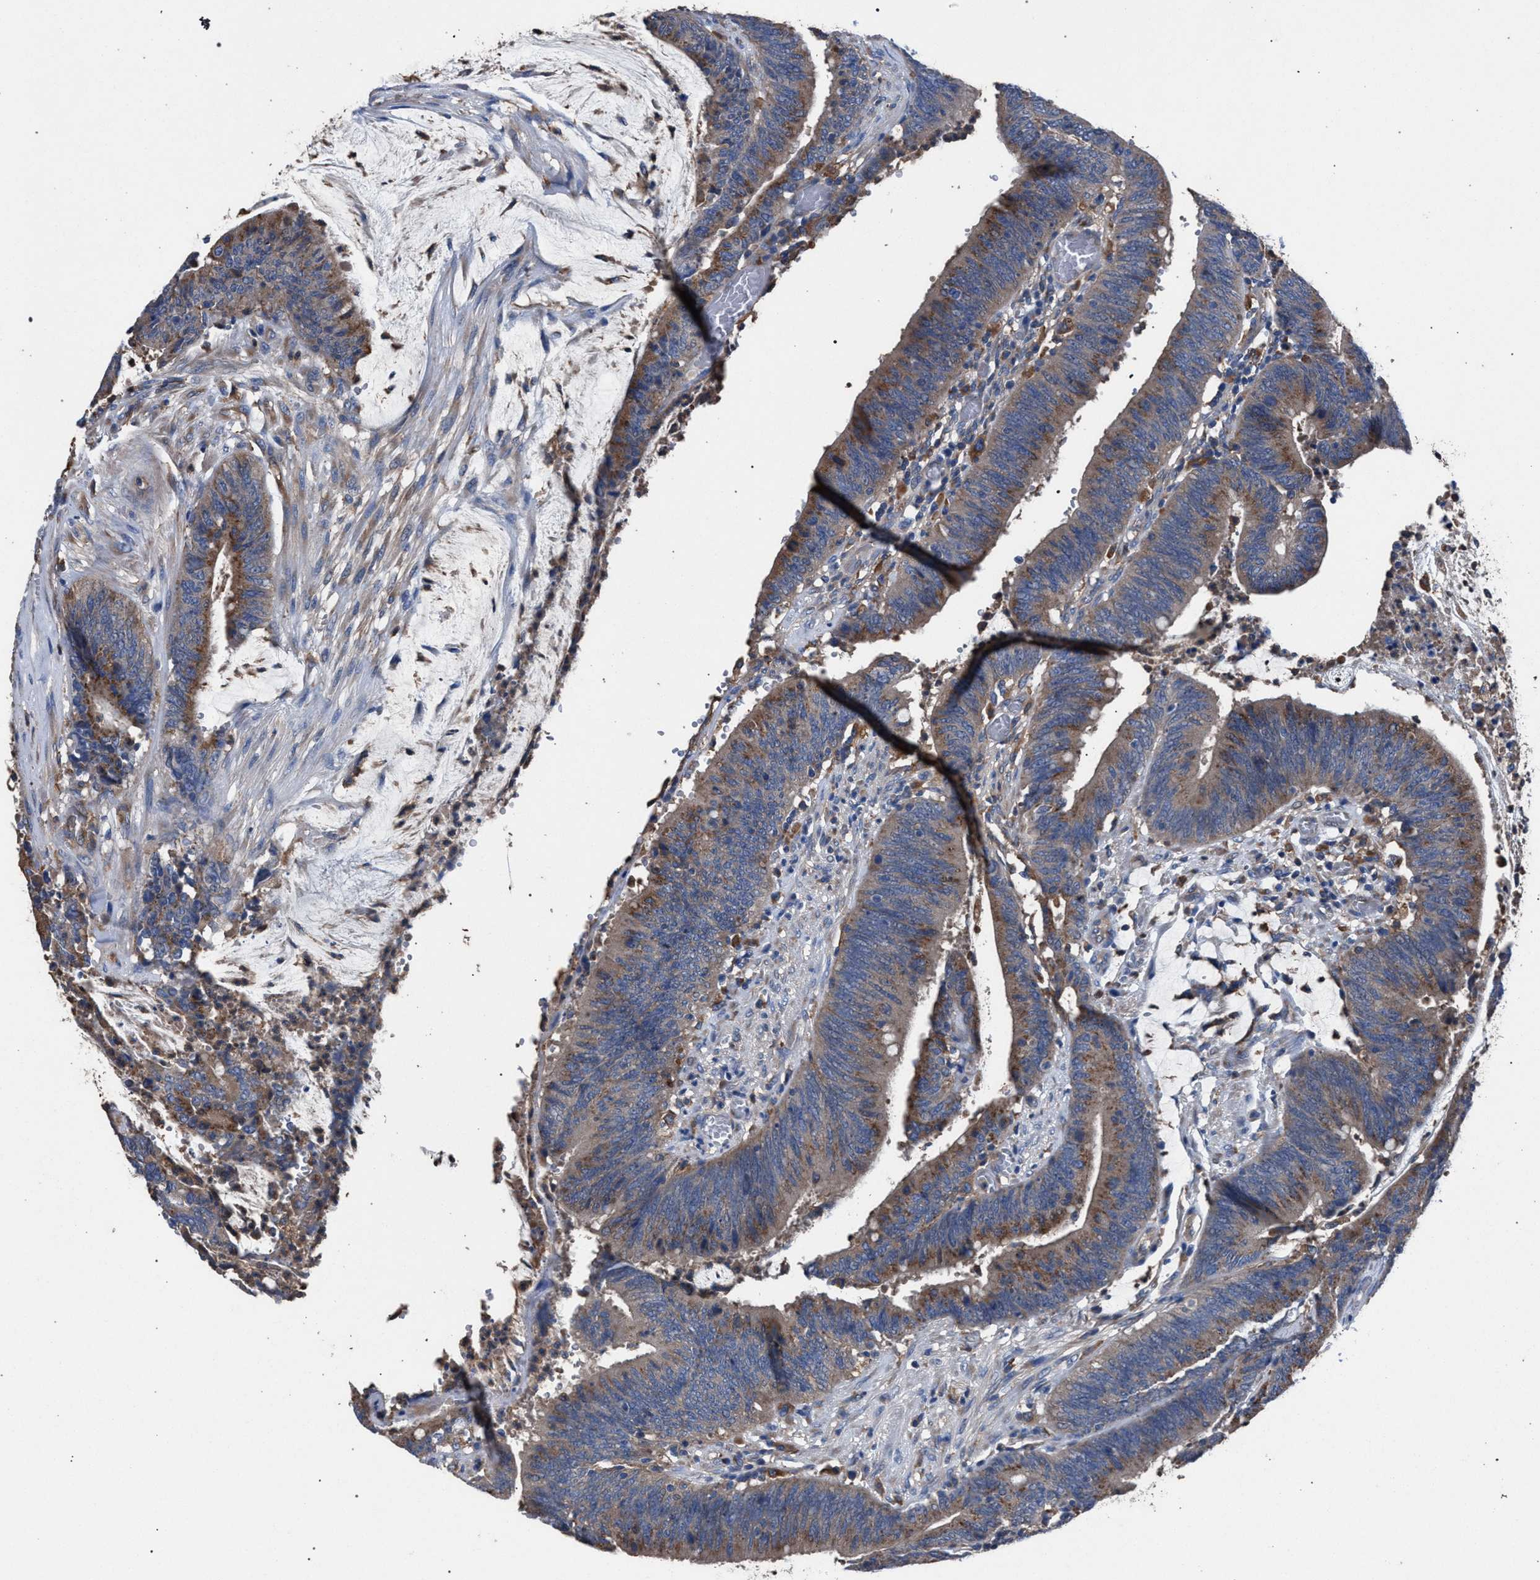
{"staining": {"intensity": "weak", "quantity": ">75%", "location": "cytoplasmic/membranous"}, "tissue": "colorectal cancer", "cell_type": "Tumor cells", "image_type": "cancer", "snomed": [{"axis": "morphology", "description": "Adenocarcinoma, NOS"}, {"axis": "topography", "description": "Rectum"}], "caption": "This micrograph shows colorectal adenocarcinoma stained with immunohistochemistry to label a protein in brown. The cytoplasmic/membranous of tumor cells show weak positivity for the protein. Nuclei are counter-stained blue.", "gene": "ATP6V0A1", "patient": {"sex": "female", "age": 66}}